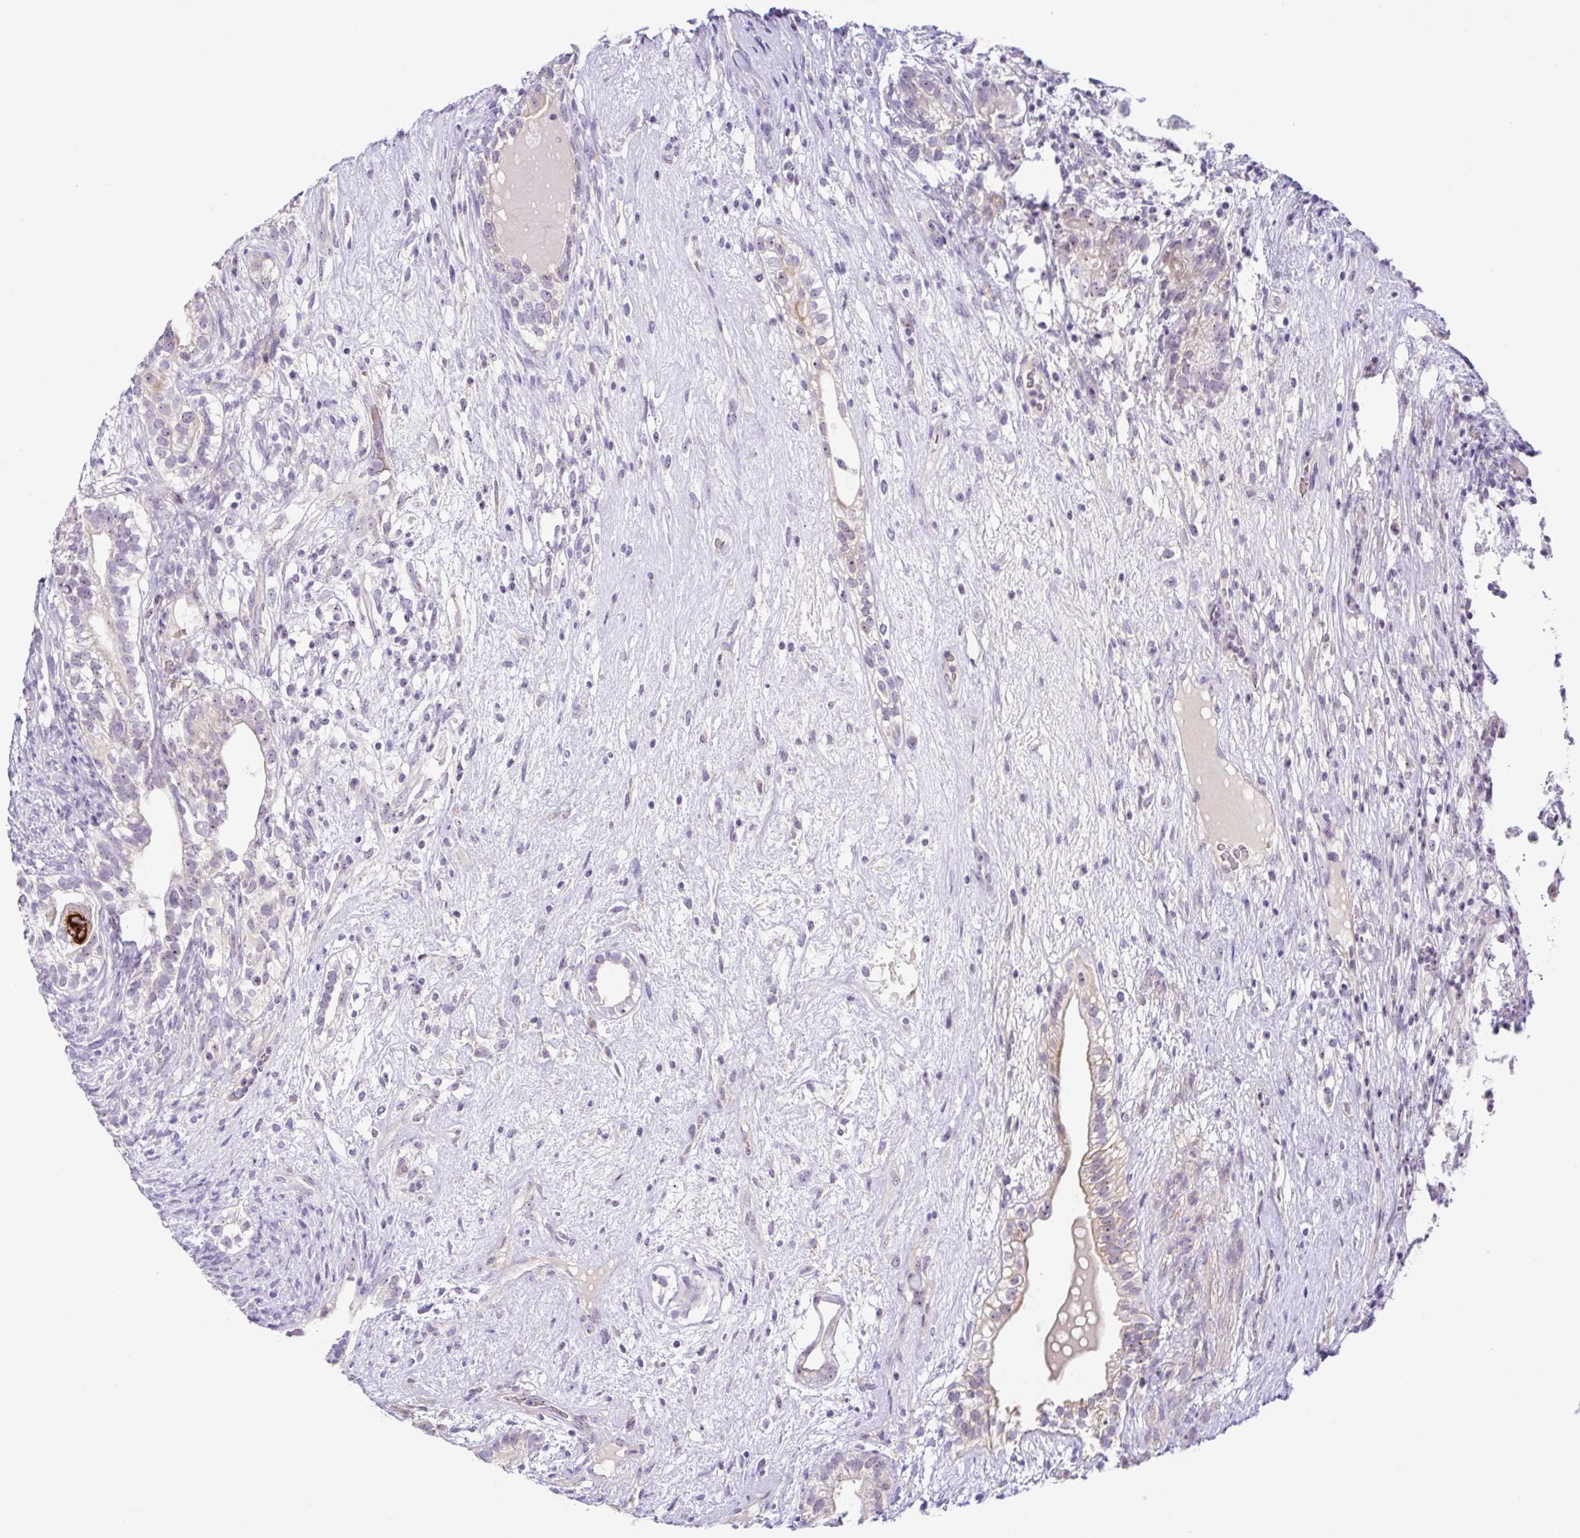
{"staining": {"intensity": "weak", "quantity": "<25%", "location": "cytoplasmic/membranous,nuclear"}, "tissue": "testis cancer", "cell_type": "Tumor cells", "image_type": "cancer", "snomed": [{"axis": "morphology", "description": "Seminoma, NOS"}, {"axis": "morphology", "description": "Carcinoma, Embryonal, NOS"}, {"axis": "topography", "description": "Testis"}], "caption": "Immunohistochemistry of testis cancer displays no staining in tumor cells. (DAB (3,3'-diaminobenzidine) IHC, high magnification).", "gene": "MXRA8", "patient": {"sex": "male", "age": 41}}